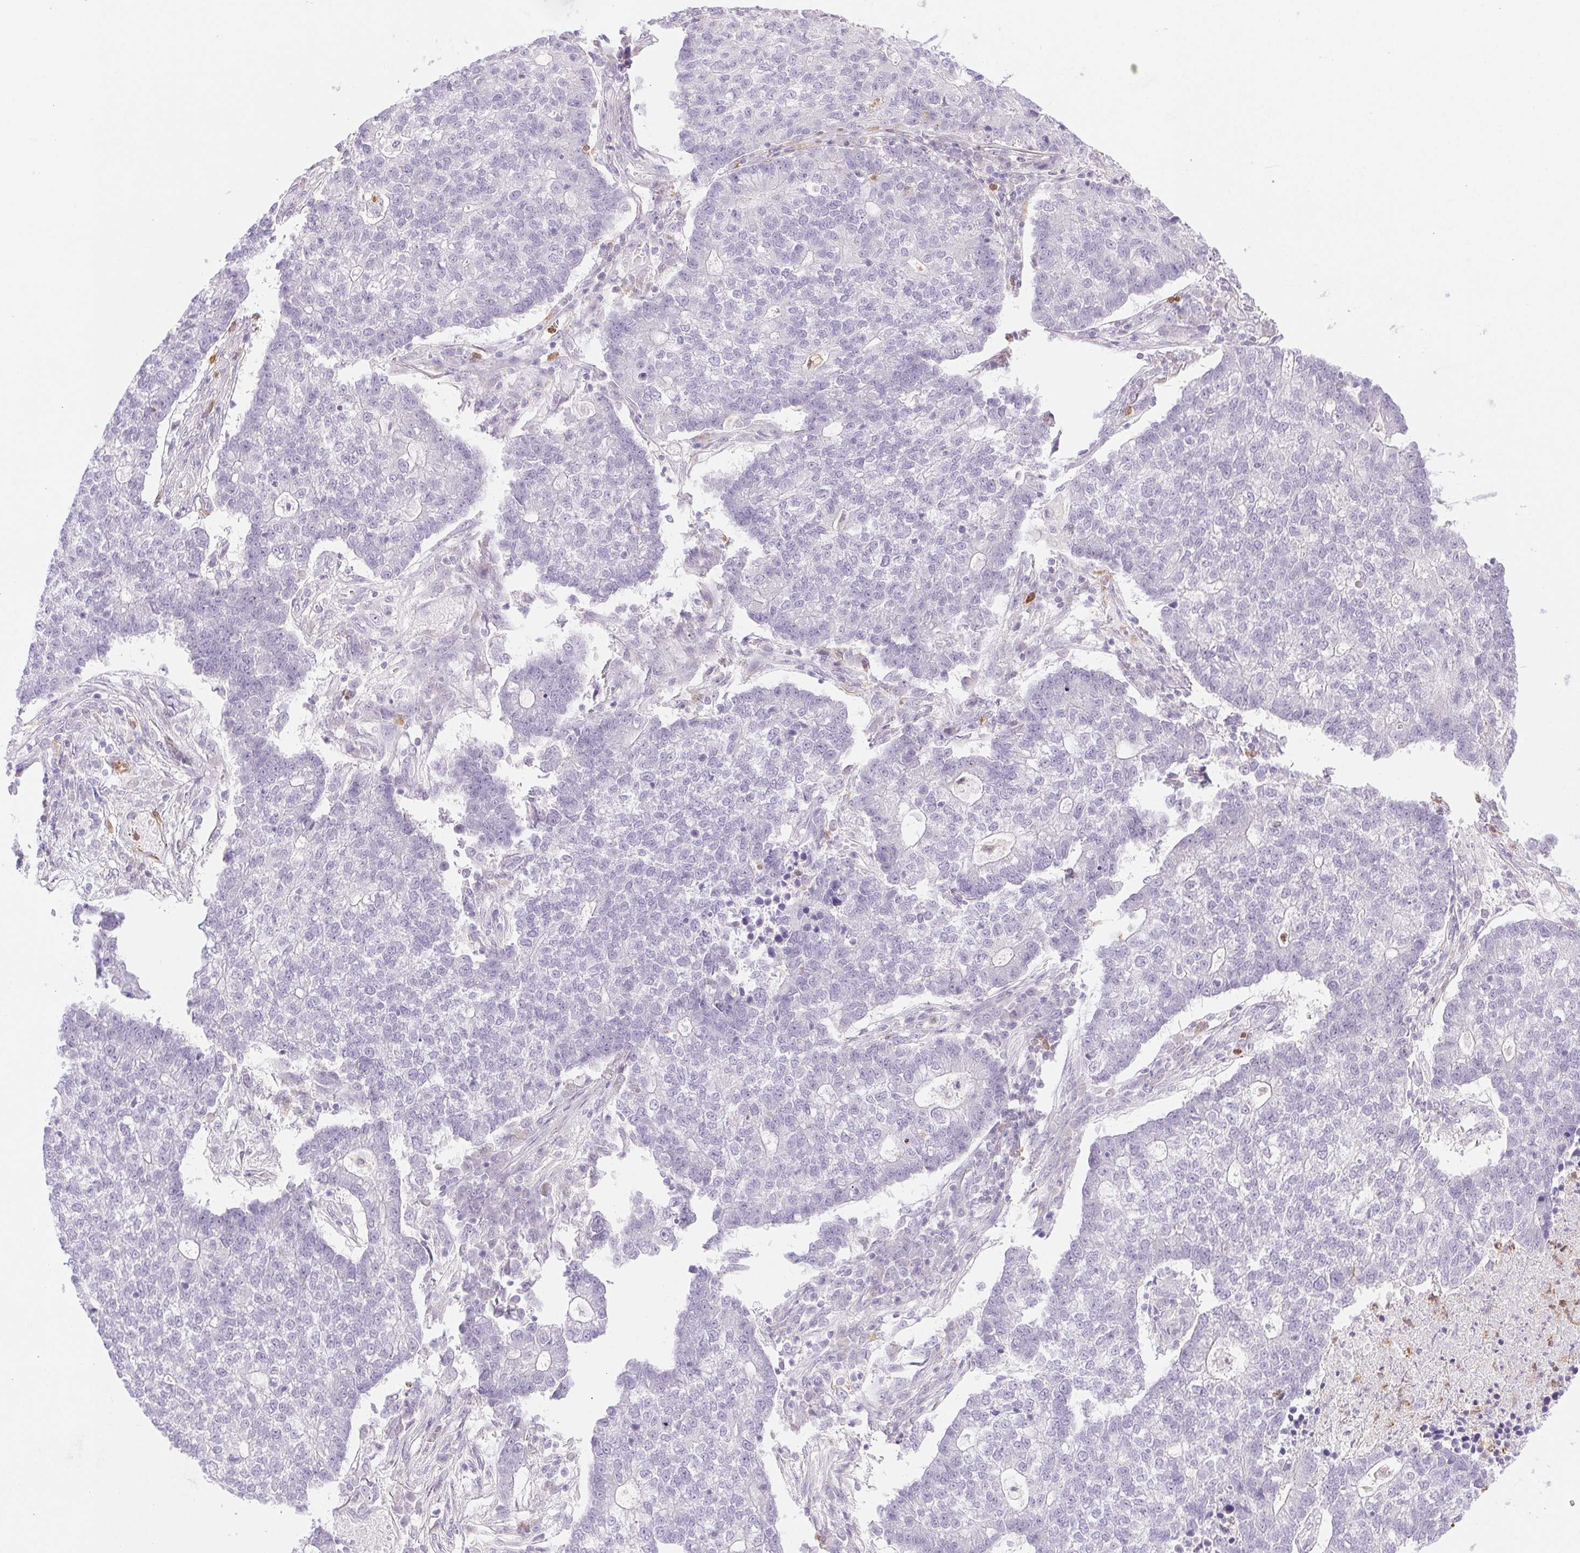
{"staining": {"intensity": "negative", "quantity": "none", "location": "none"}, "tissue": "lung cancer", "cell_type": "Tumor cells", "image_type": "cancer", "snomed": [{"axis": "morphology", "description": "Adenocarcinoma, NOS"}, {"axis": "topography", "description": "Lung"}], "caption": "This is an immunohistochemistry histopathology image of lung cancer. There is no positivity in tumor cells.", "gene": "TMEM45A", "patient": {"sex": "male", "age": 57}}